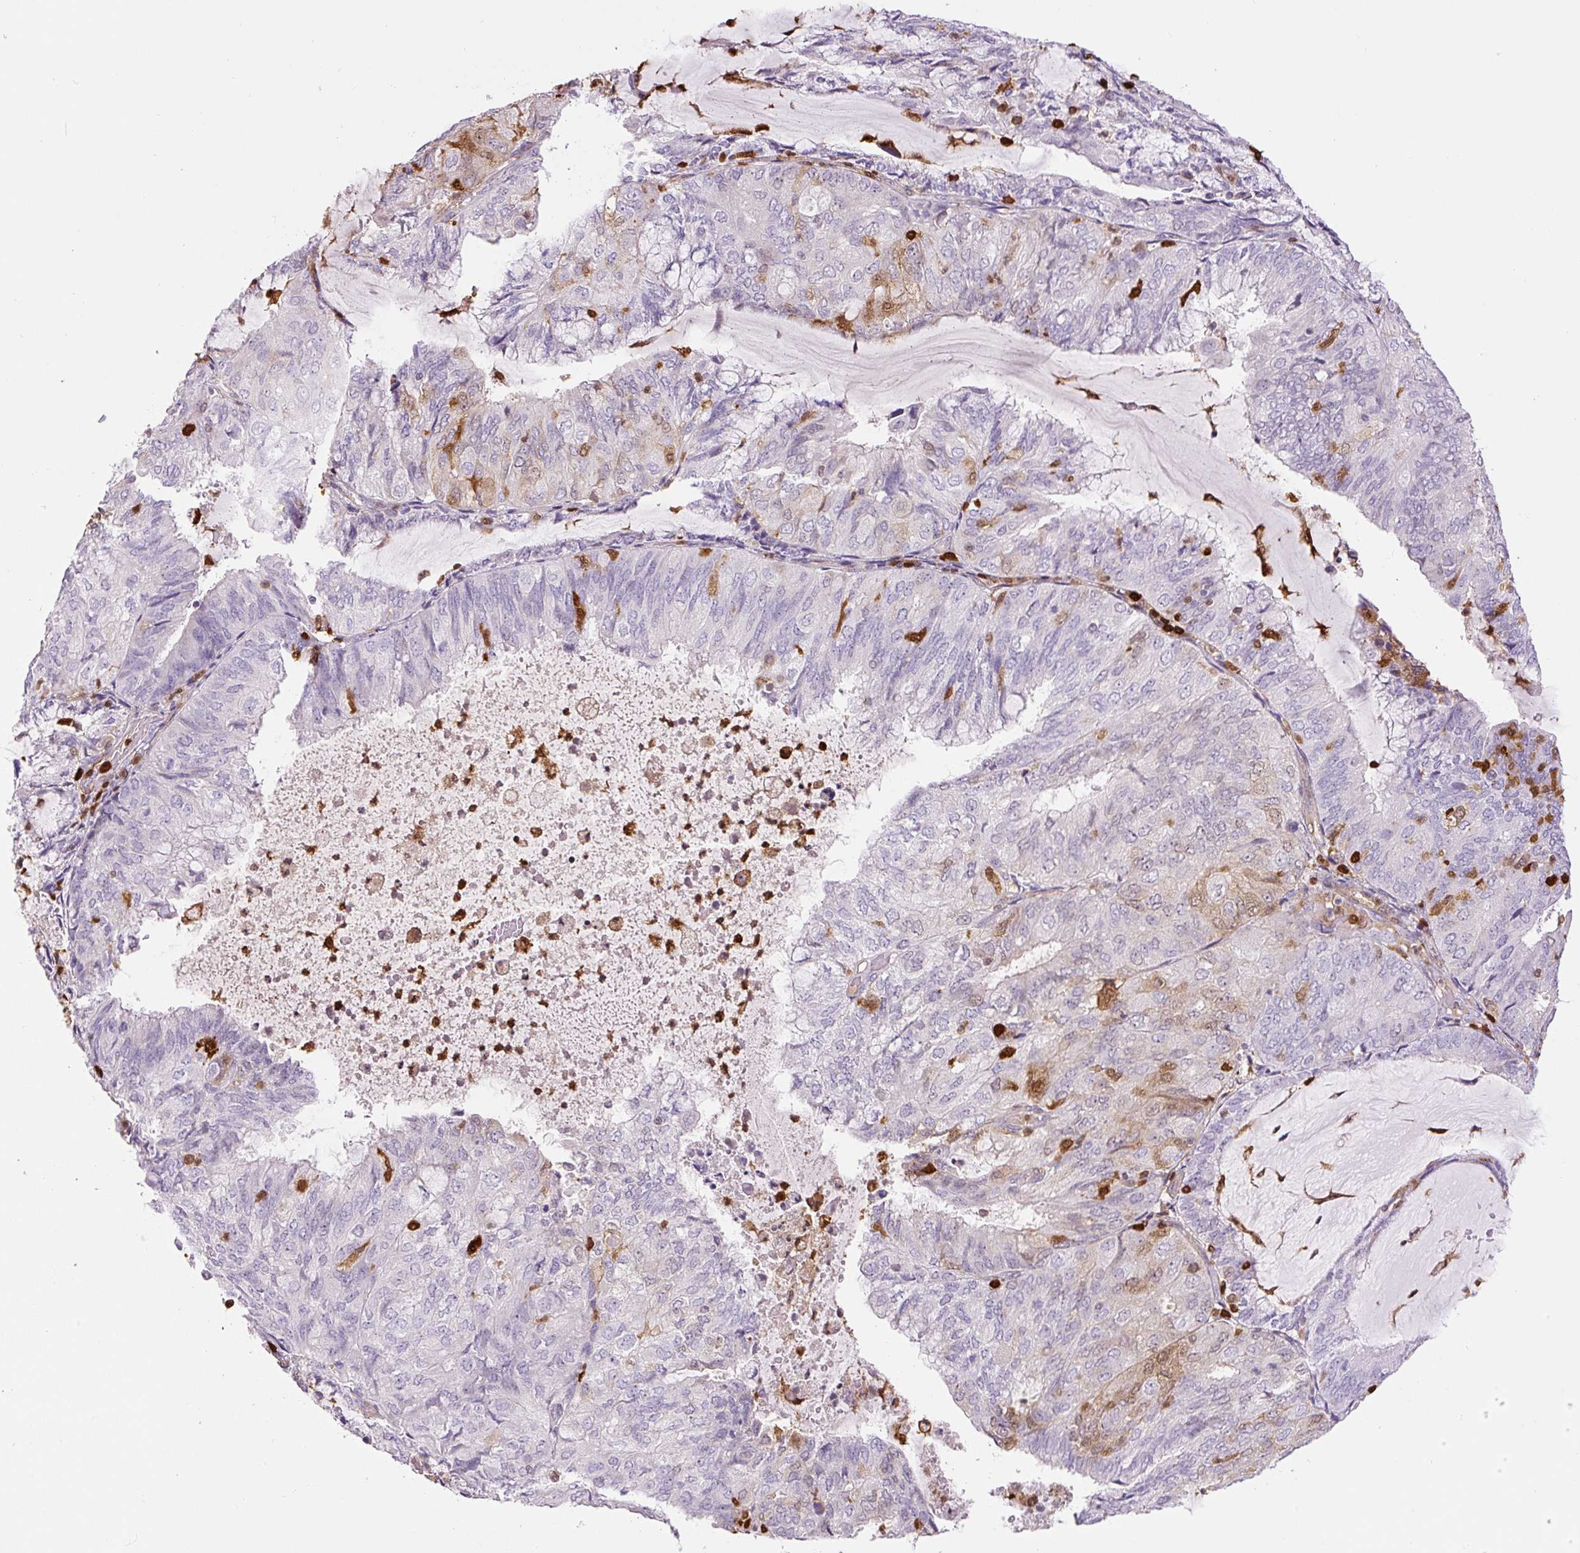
{"staining": {"intensity": "weak", "quantity": "<25%", "location": "cytoplasmic/membranous"}, "tissue": "endometrial cancer", "cell_type": "Tumor cells", "image_type": "cancer", "snomed": [{"axis": "morphology", "description": "Adenocarcinoma, NOS"}, {"axis": "topography", "description": "Endometrium"}], "caption": "High power microscopy histopathology image of an IHC photomicrograph of endometrial adenocarcinoma, revealing no significant staining in tumor cells.", "gene": "S100A4", "patient": {"sex": "female", "age": 81}}